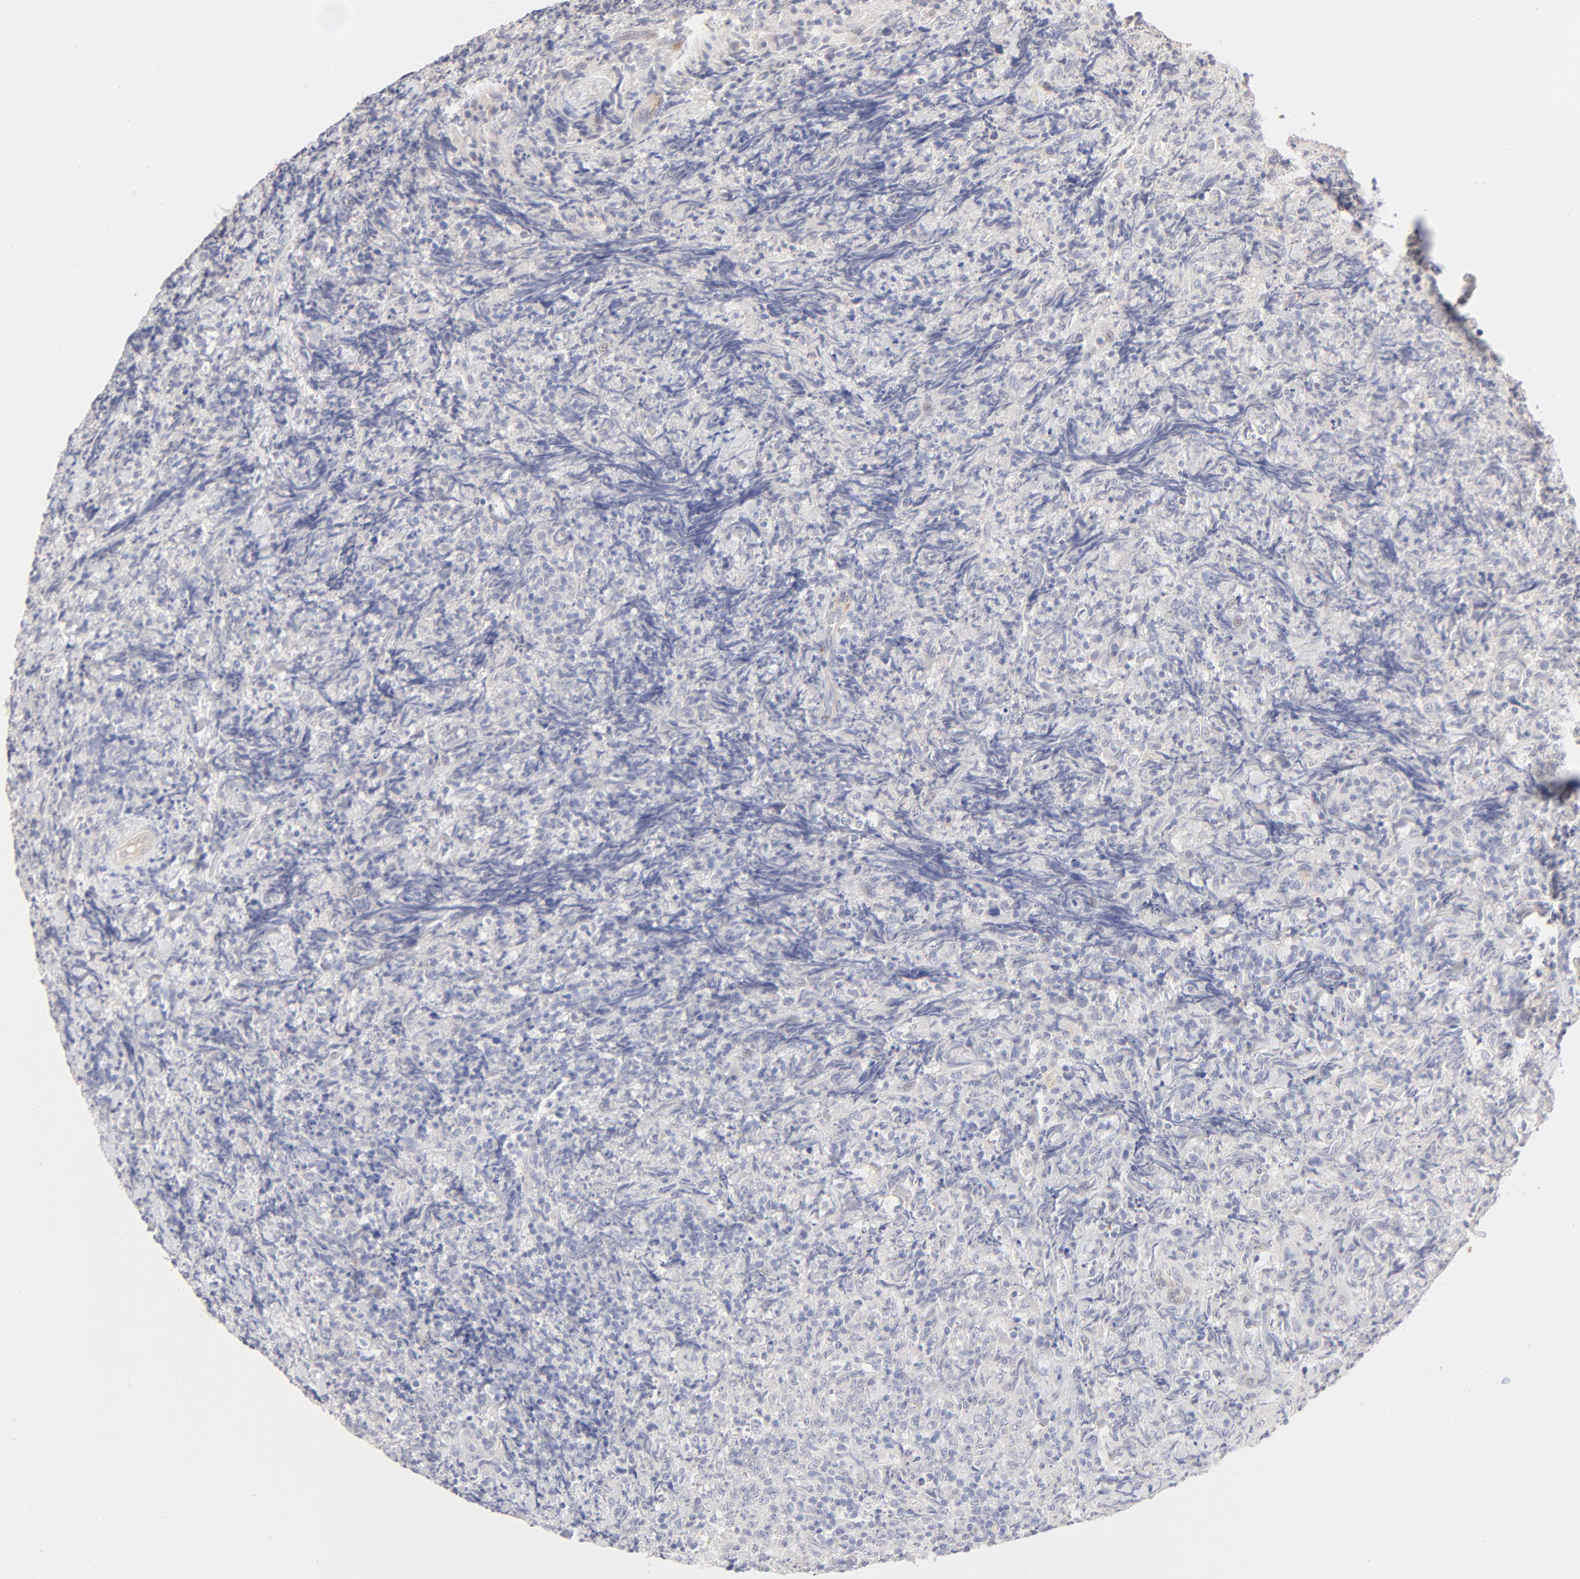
{"staining": {"intensity": "negative", "quantity": "none", "location": "none"}, "tissue": "lymphoma", "cell_type": "Tumor cells", "image_type": "cancer", "snomed": [{"axis": "morphology", "description": "Malignant lymphoma, non-Hodgkin's type, High grade"}, {"axis": "topography", "description": "Tonsil"}], "caption": "Malignant lymphoma, non-Hodgkin's type (high-grade) was stained to show a protein in brown. There is no significant positivity in tumor cells.", "gene": "NKX2-2", "patient": {"sex": "female", "age": 36}}